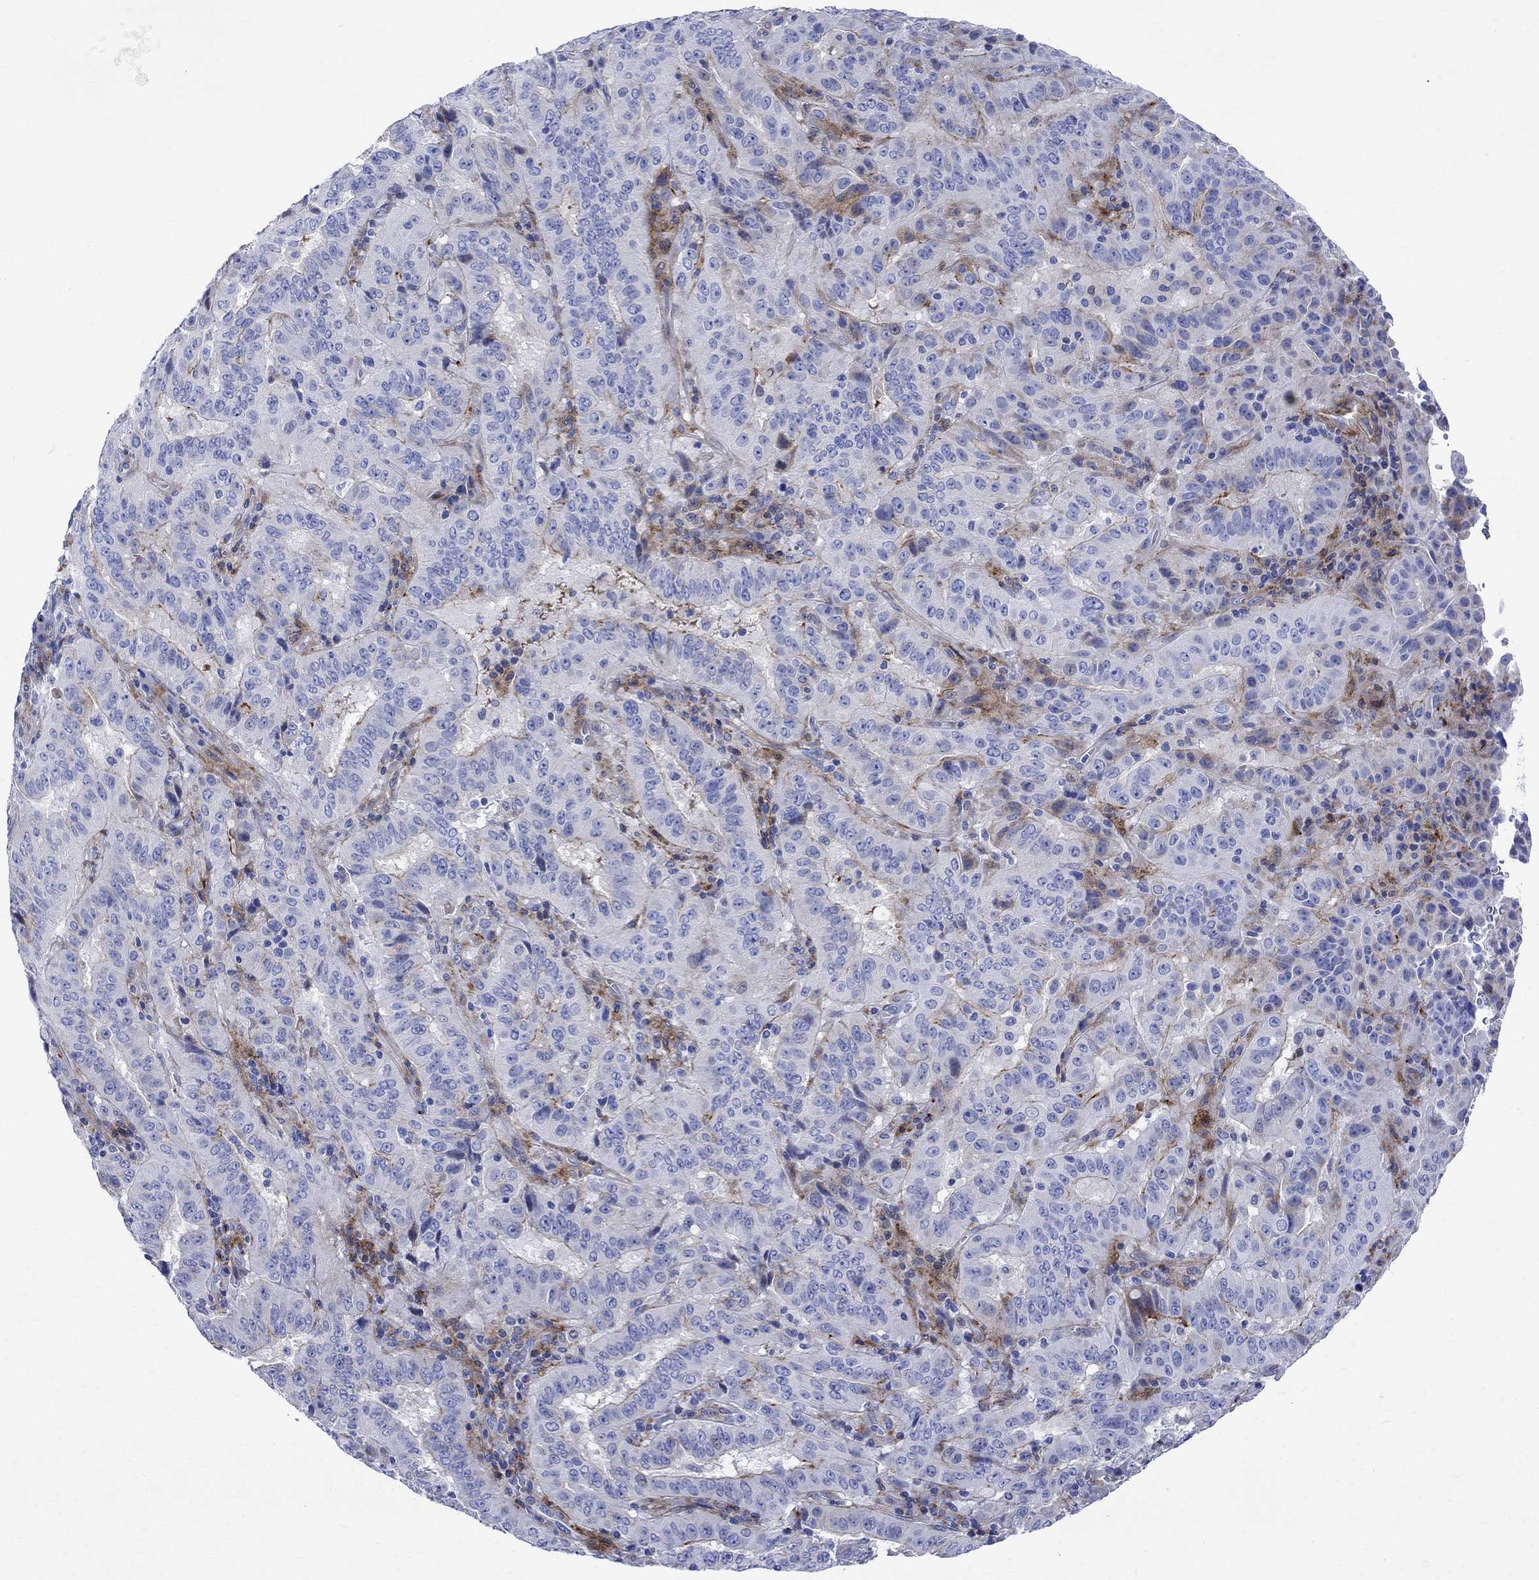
{"staining": {"intensity": "moderate", "quantity": "<25%", "location": "cytoplasmic/membranous"}, "tissue": "pancreatic cancer", "cell_type": "Tumor cells", "image_type": "cancer", "snomed": [{"axis": "morphology", "description": "Adenocarcinoma, NOS"}, {"axis": "topography", "description": "Pancreas"}], "caption": "Immunohistochemical staining of human pancreatic cancer (adenocarcinoma) demonstrates low levels of moderate cytoplasmic/membranous protein positivity in approximately <25% of tumor cells. (Brightfield microscopy of DAB IHC at high magnification).", "gene": "PARVB", "patient": {"sex": "male", "age": 63}}